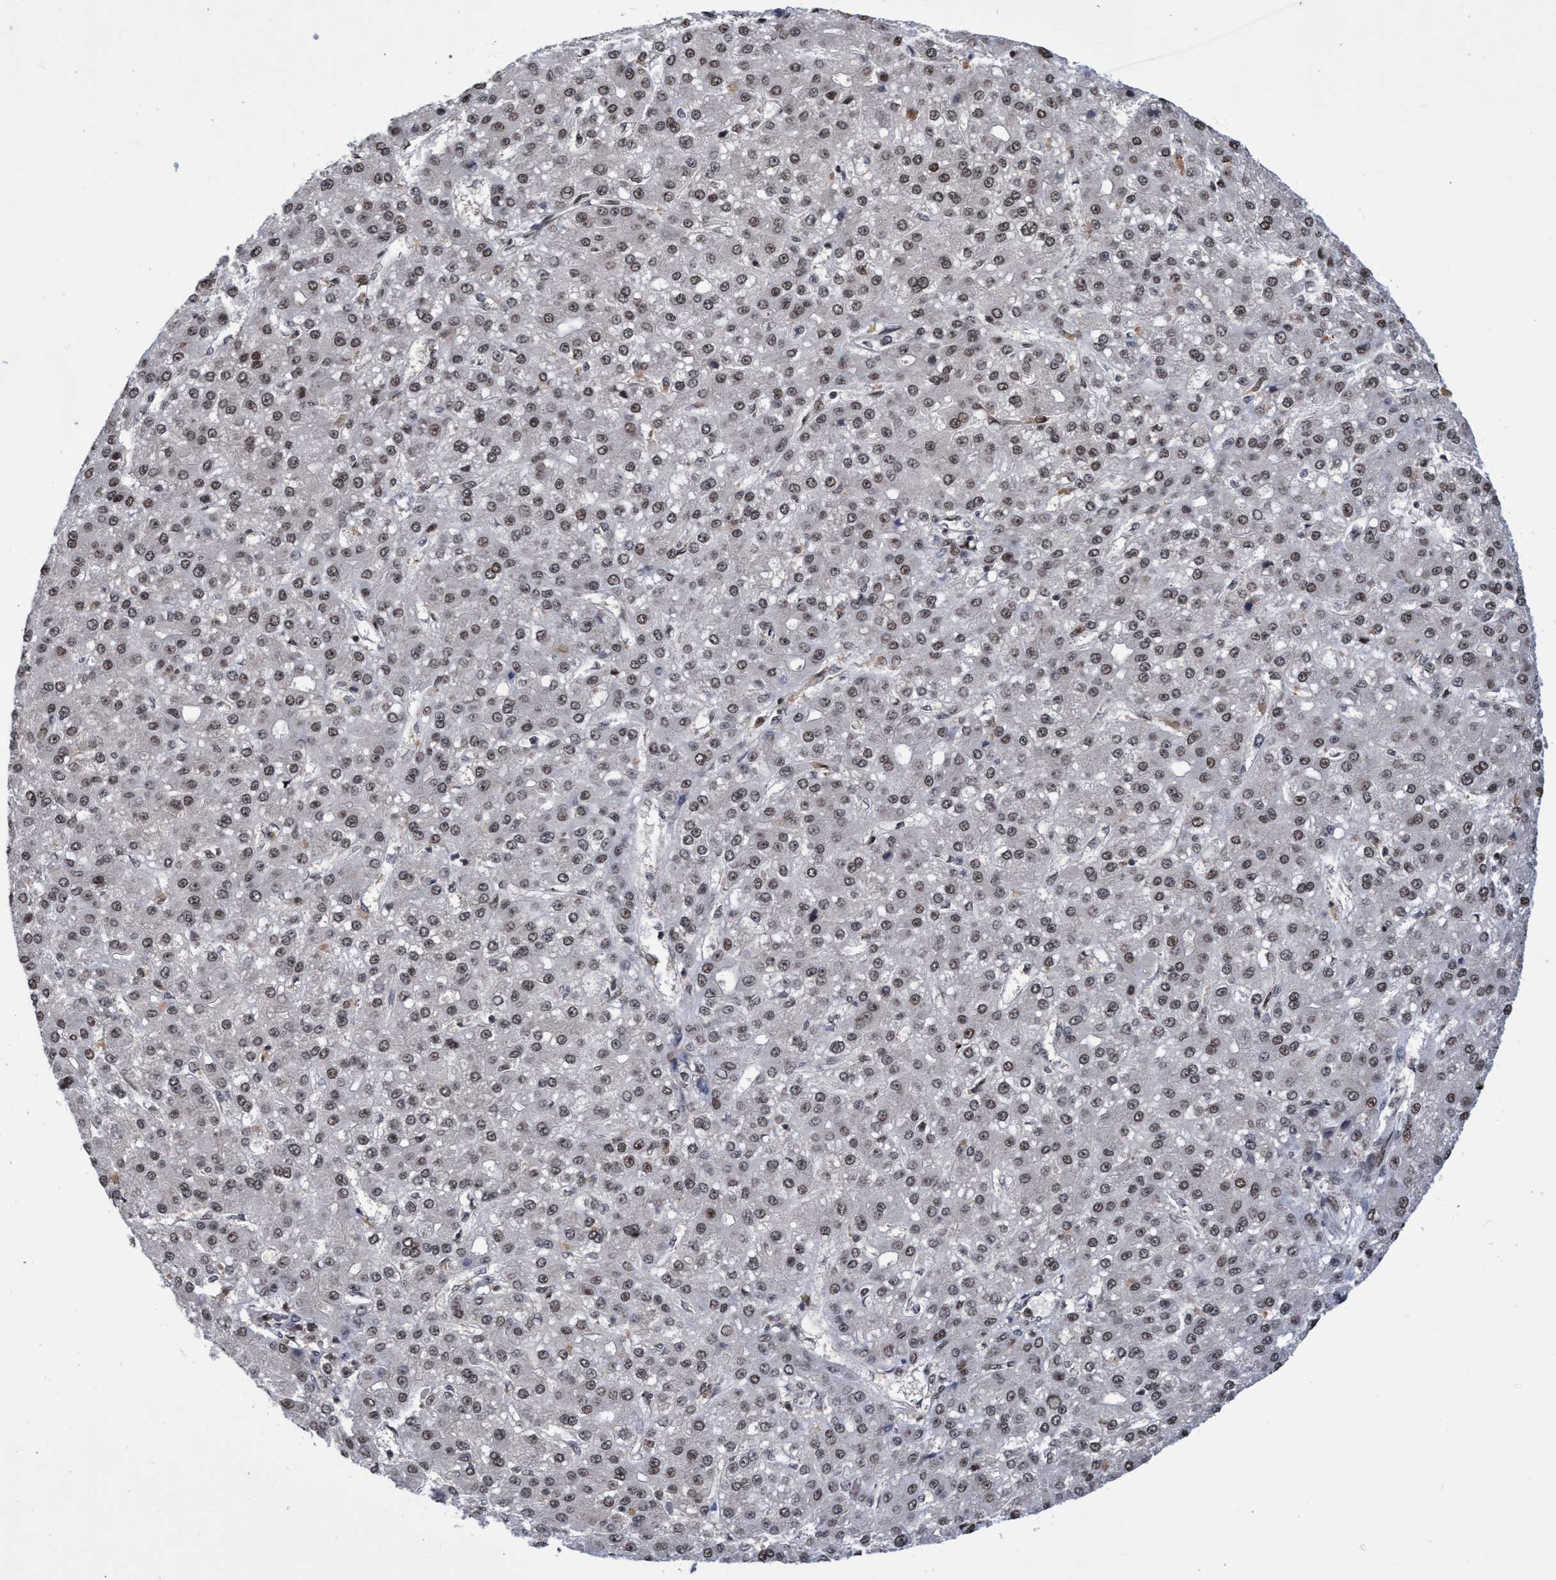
{"staining": {"intensity": "weak", "quantity": ">75%", "location": "nuclear"}, "tissue": "liver cancer", "cell_type": "Tumor cells", "image_type": "cancer", "snomed": [{"axis": "morphology", "description": "Carcinoma, Hepatocellular, NOS"}, {"axis": "topography", "description": "Liver"}], "caption": "Tumor cells reveal low levels of weak nuclear expression in about >75% of cells in human liver cancer (hepatocellular carcinoma). Using DAB (3,3'-diaminobenzidine) (brown) and hematoxylin (blue) stains, captured at high magnification using brightfield microscopy.", "gene": "GTF2F1", "patient": {"sex": "male", "age": 67}}